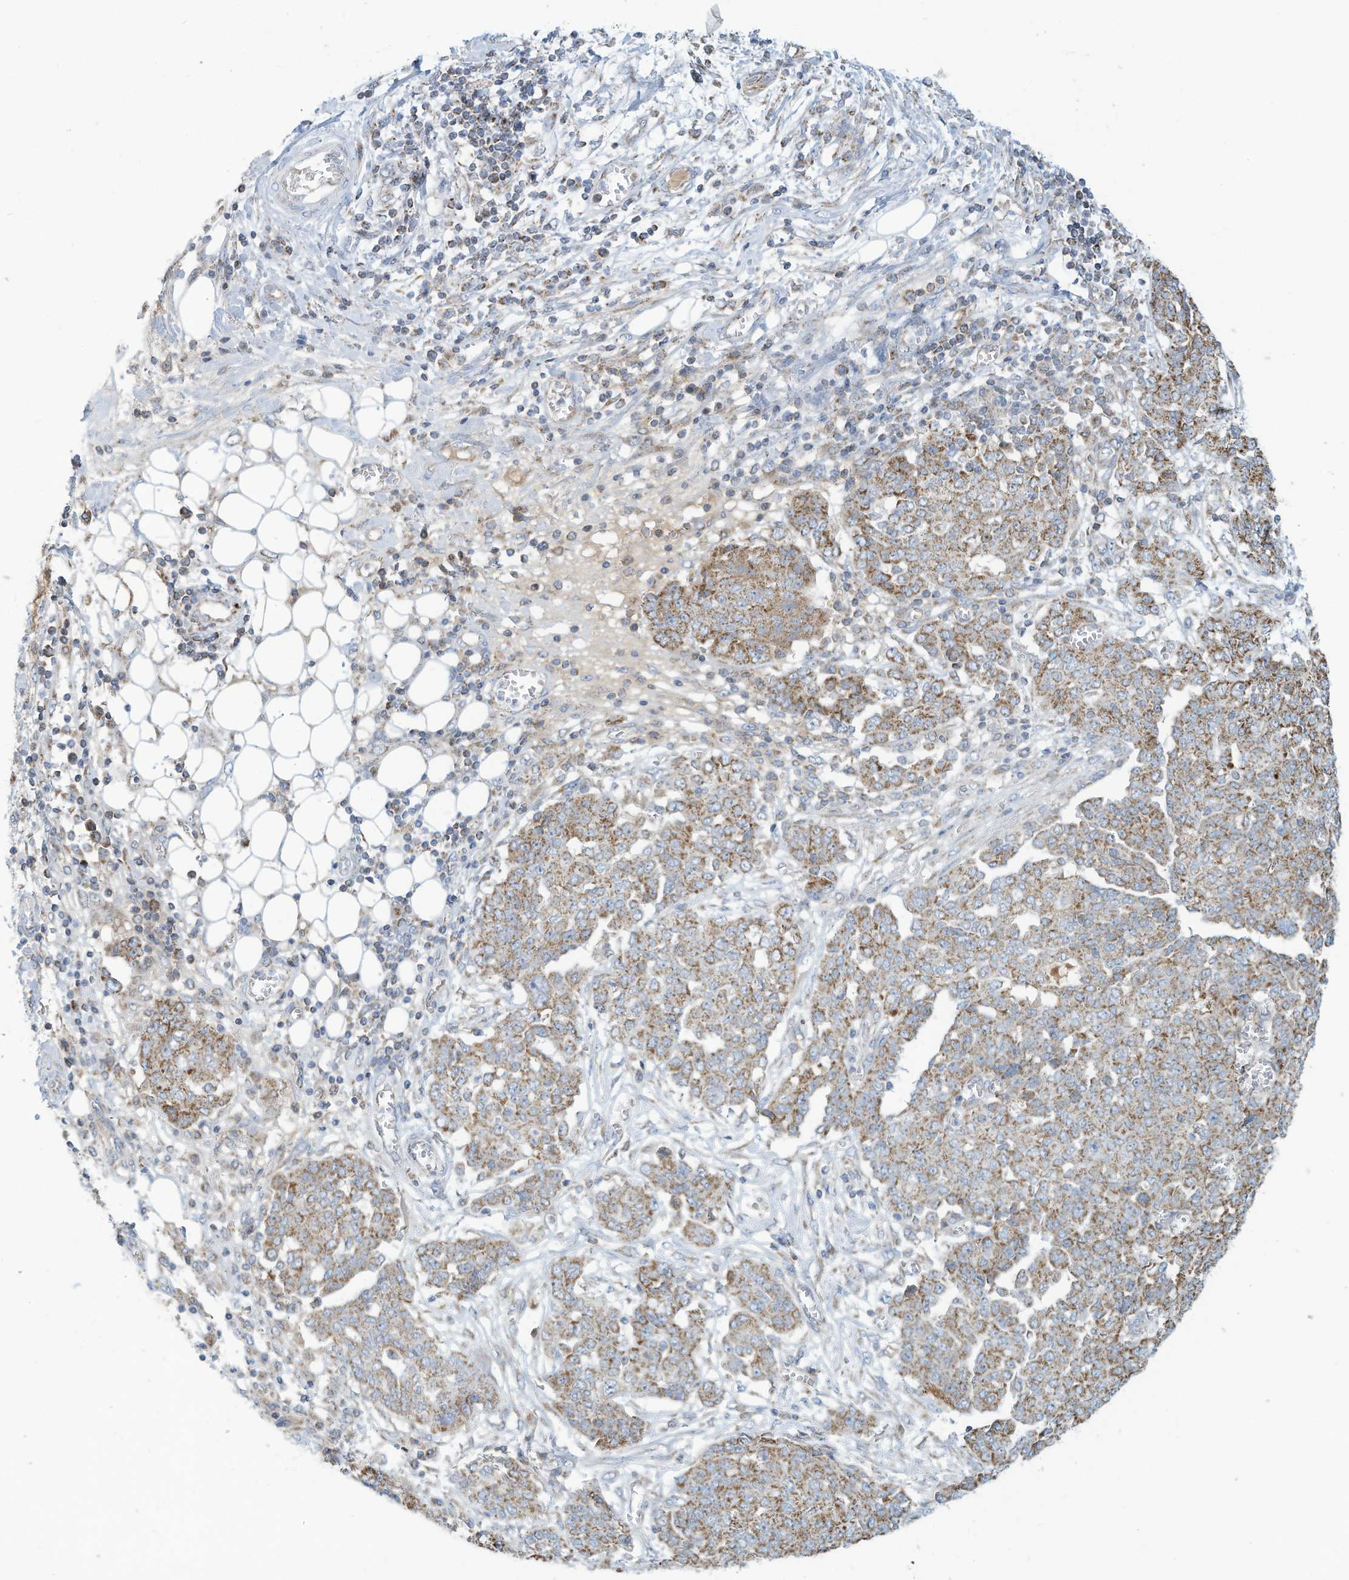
{"staining": {"intensity": "moderate", "quantity": "25%-75%", "location": "cytoplasmic/membranous"}, "tissue": "ovarian cancer", "cell_type": "Tumor cells", "image_type": "cancer", "snomed": [{"axis": "morphology", "description": "Cystadenocarcinoma, serous, NOS"}, {"axis": "topography", "description": "Soft tissue"}, {"axis": "topography", "description": "Ovary"}], "caption": "IHC staining of ovarian cancer, which shows medium levels of moderate cytoplasmic/membranous staining in approximately 25%-75% of tumor cells indicating moderate cytoplasmic/membranous protein staining. The staining was performed using DAB (3,3'-diaminobenzidine) (brown) for protein detection and nuclei were counterstained in hematoxylin (blue).", "gene": "NLN", "patient": {"sex": "female", "age": 57}}